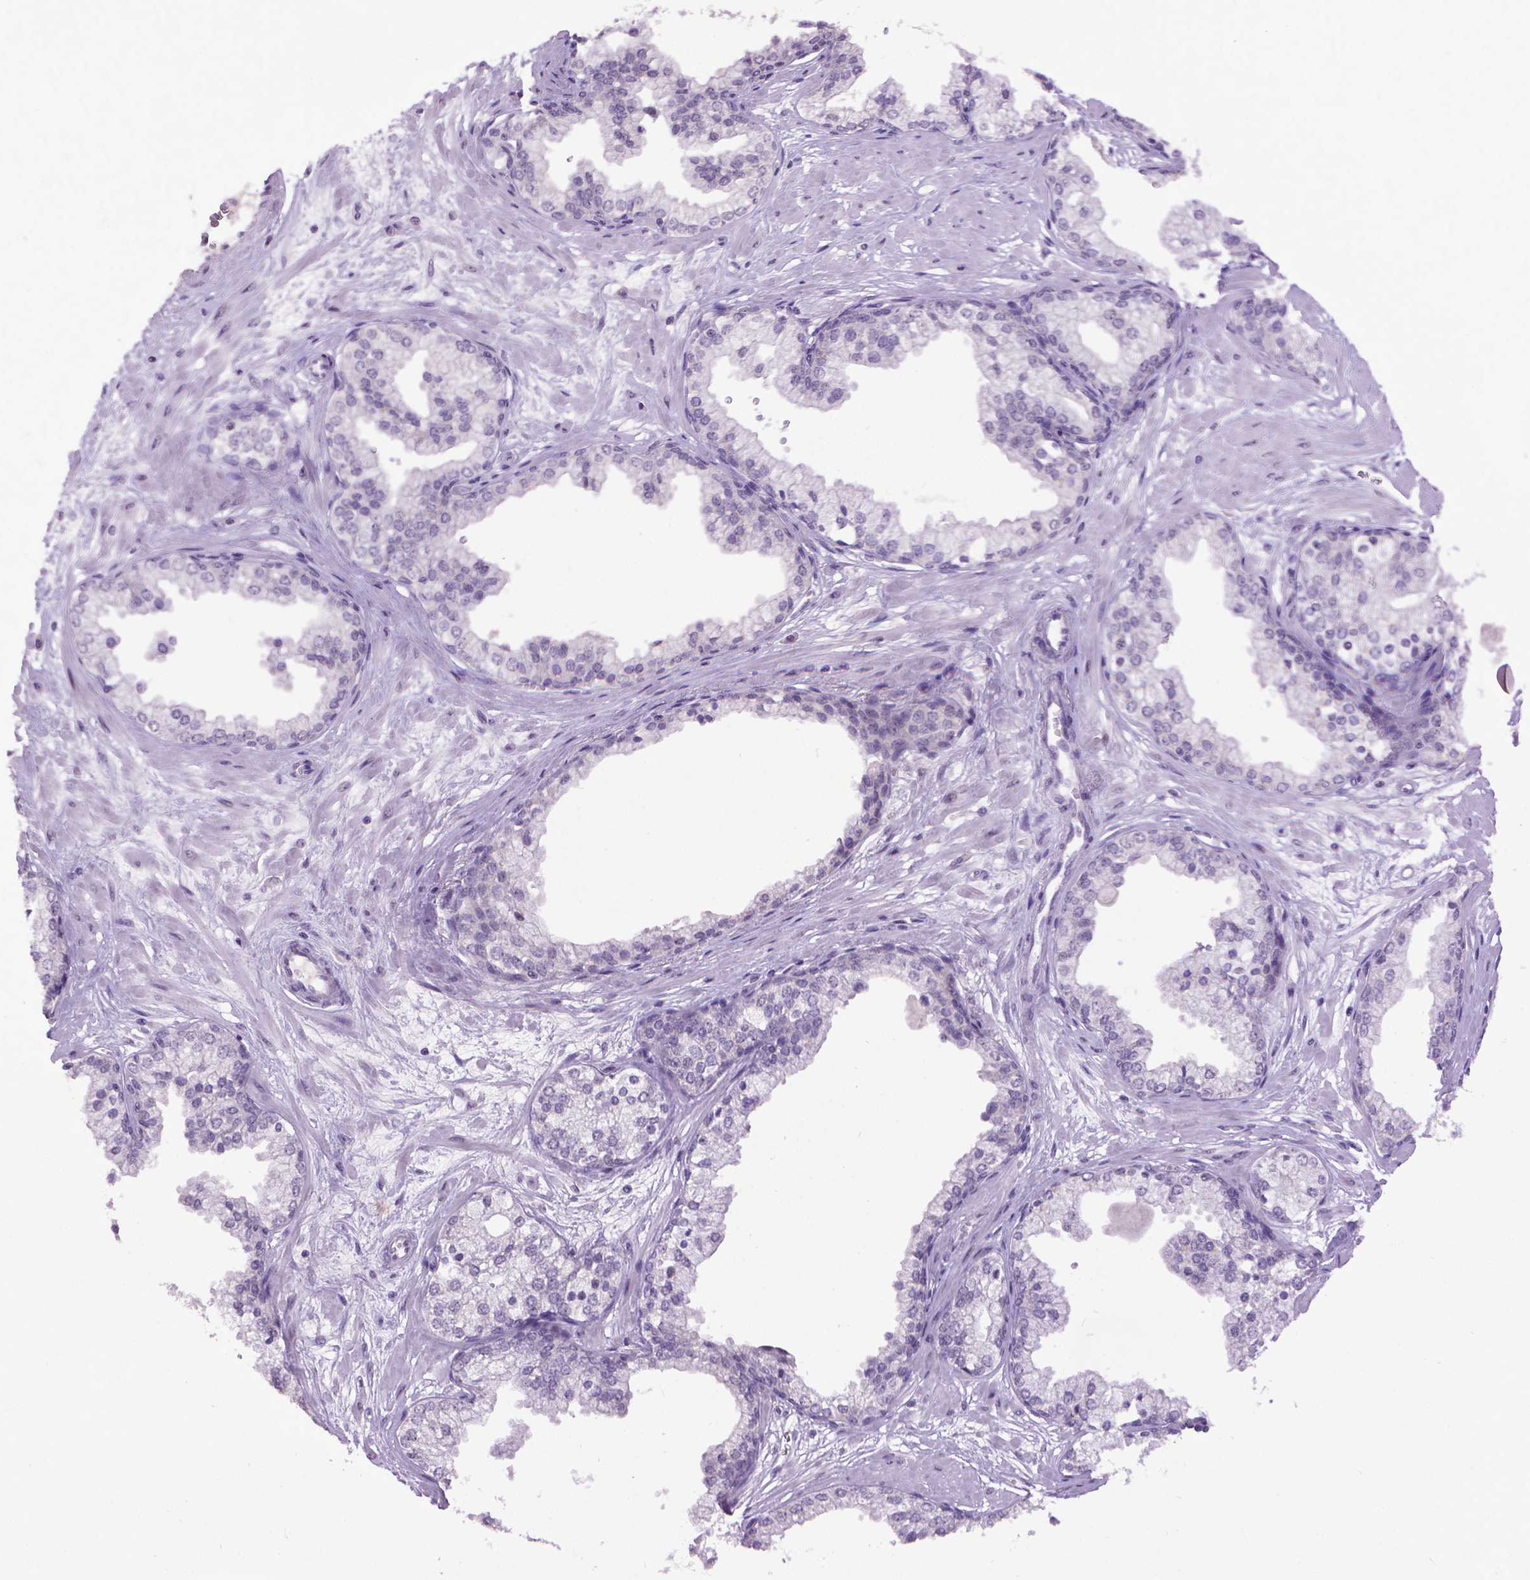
{"staining": {"intensity": "negative", "quantity": "none", "location": "none"}, "tissue": "prostate", "cell_type": "Glandular cells", "image_type": "normal", "snomed": [{"axis": "morphology", "description": "Normal tissue, NOS"}, {"axis": "topography", "description": "Prostate"}, {"axis": "topography", "description": "Peripheral nerve tissue"}], "caption": "Immunohistochemistry (IHC) photomicrograph of benign prostate: human prostate stained with DAB (3,3'-diaminobenzidine) demonstrates no significant protein expression in glandular cells. (Brightfield microscopy of DAB immunohistochemistry at high magnification).", "gene": "KMO", "patient": {"sex": "male", "age": 61}}